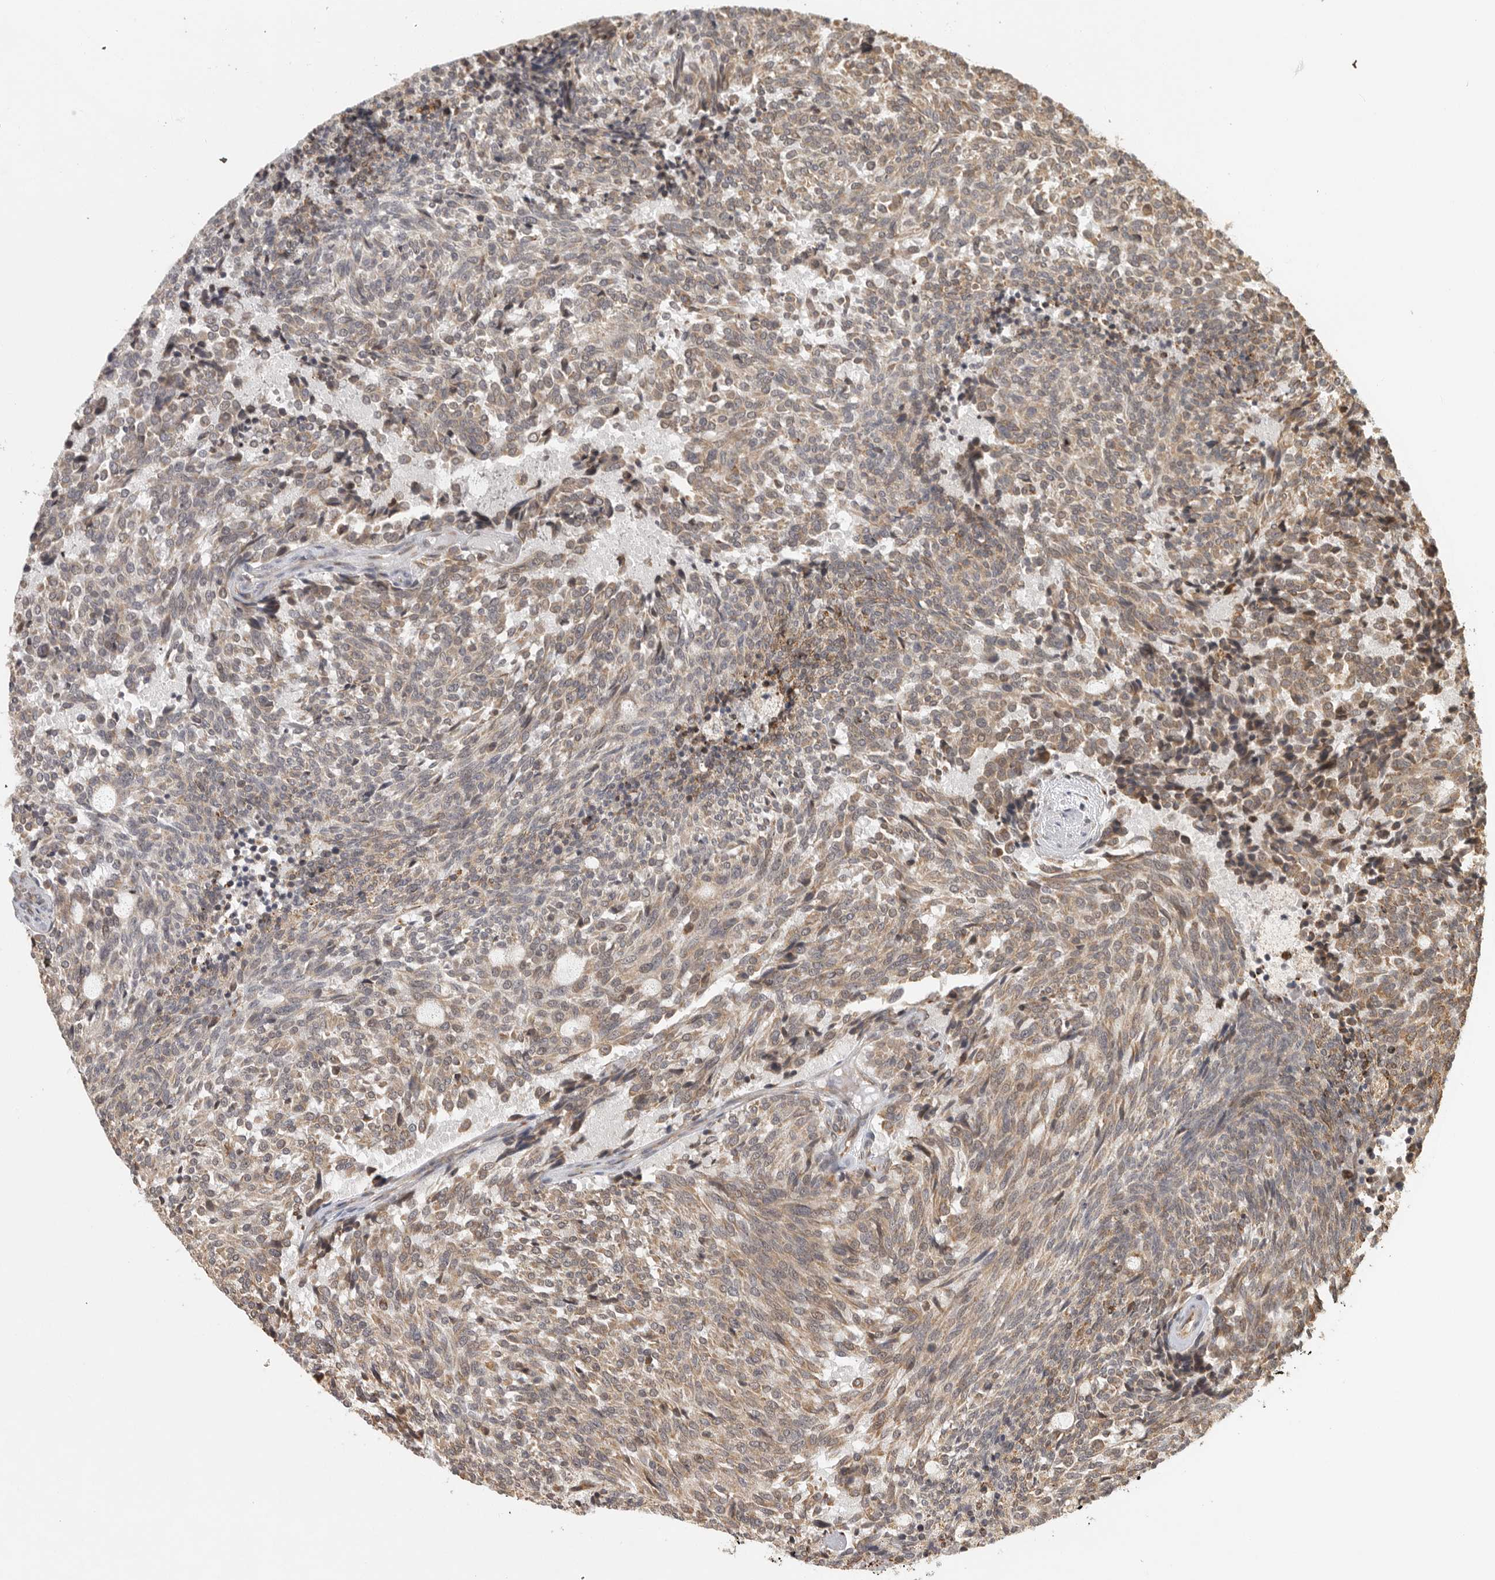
{"staining": {"intensity": "moderate", "quantity": ">75%", "location": "cytoplasmic/membranous"}, "tissue": "carcinoid", "cell_type": "Tumor cells", "image_type": "cancer", "snomed": [{"axis": "morphology", "description": "Carcinoid, malignant, NOS"}, {"axis": "topography", "description": "Pancreas"}], "caption": "Protein staining displays moderate cytoplasmic/membranous positivity in about >75% of tumor cells in carcinoid (malignant).", "gene": "ZNF83", "patient": {"sex": "female", "age": 54}}